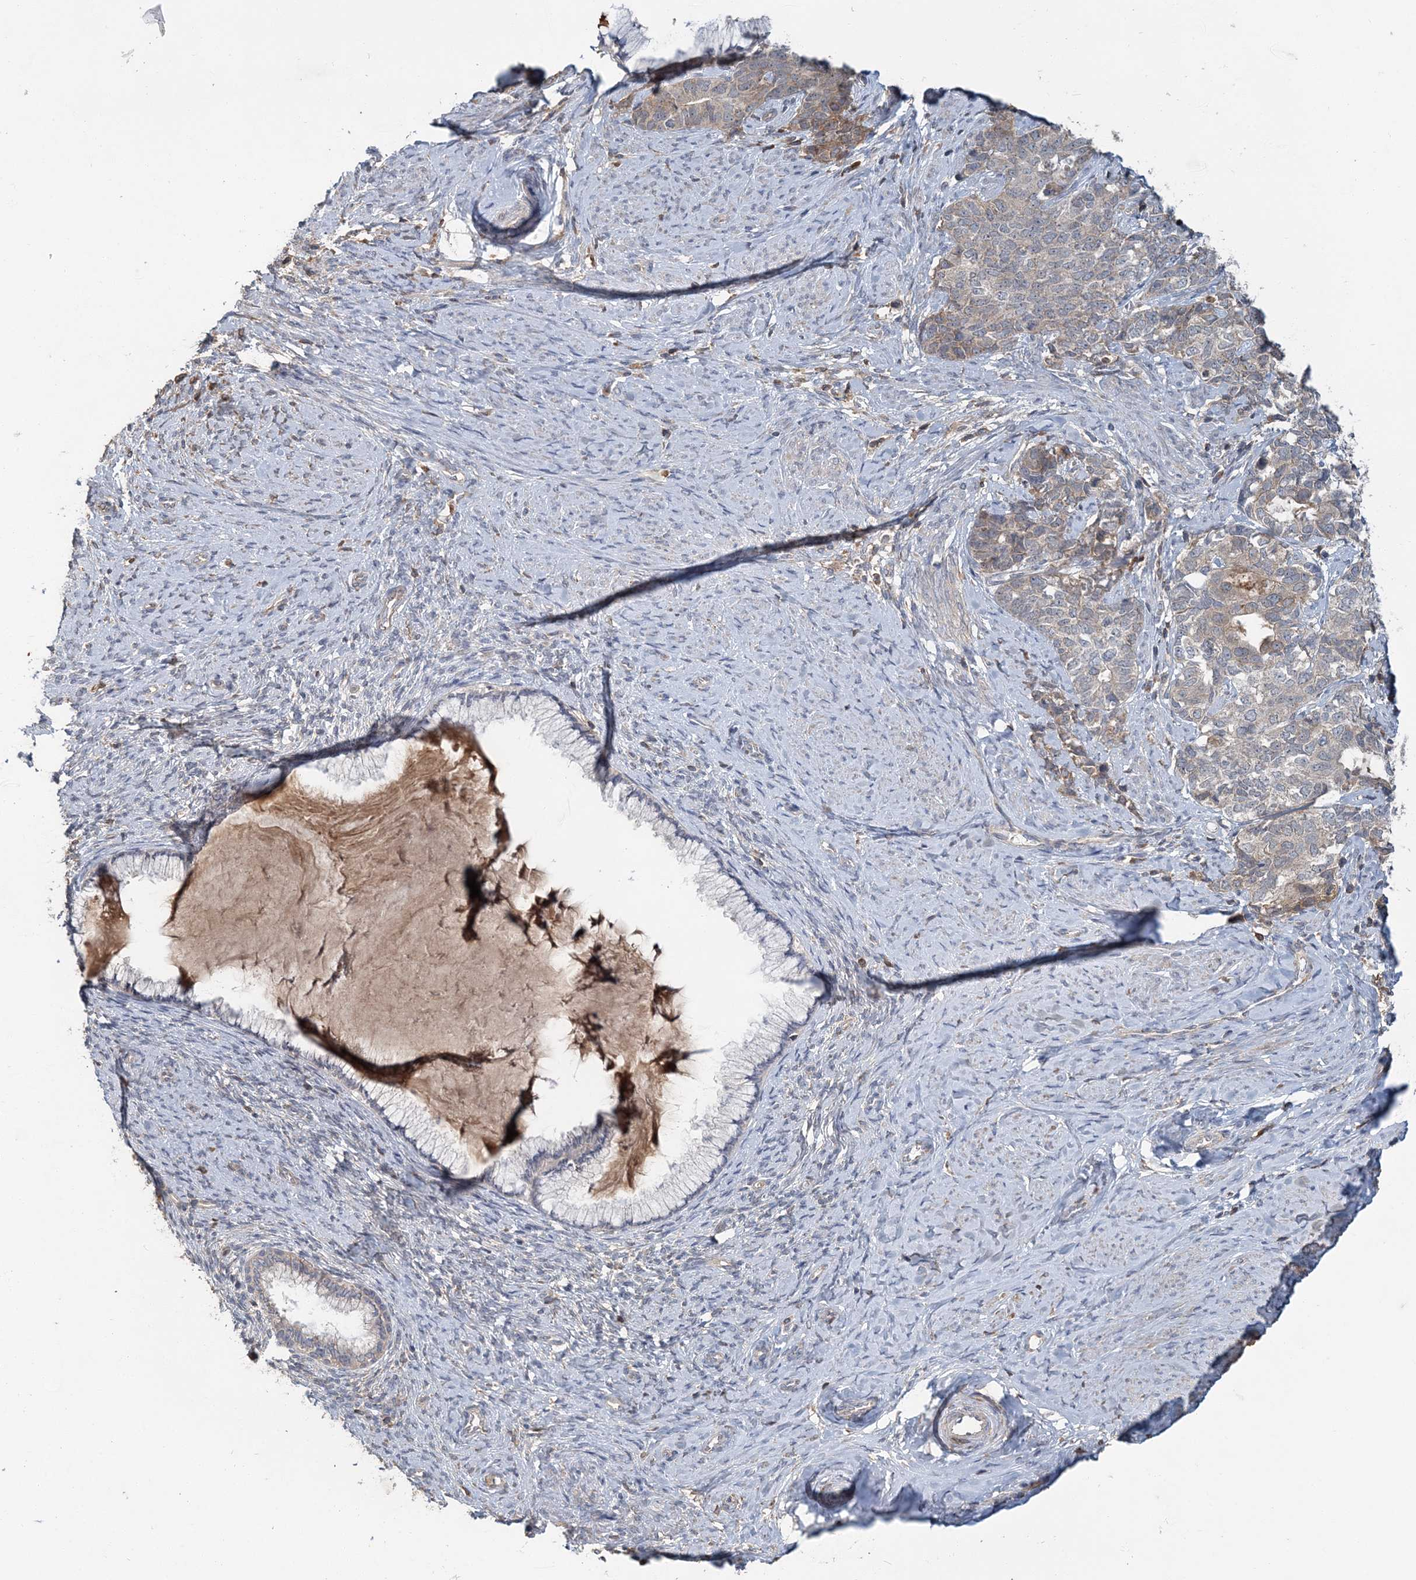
{"staining": {"intensity": "moderate", "quantity": "<25%", "location": "cytoplasmic/membranous"}, "tissue": "cervical cancer", "cell_type": "Tumor cells", "image_type": "cancer", "snomed": [{"axis": "morphology", "description": "Squamous cell carcinoma, NOS"}, {"axis": "topography", "description": "Cervix"}], "caption": "There is low levels of moderate cytoplasmic/membranous expression in tumor cells of cervical cancer, as demonstrated by immunohistochemical staining (brown color).", "gene": "RNF25", "patient": {"sex": "female", "age": 63}}